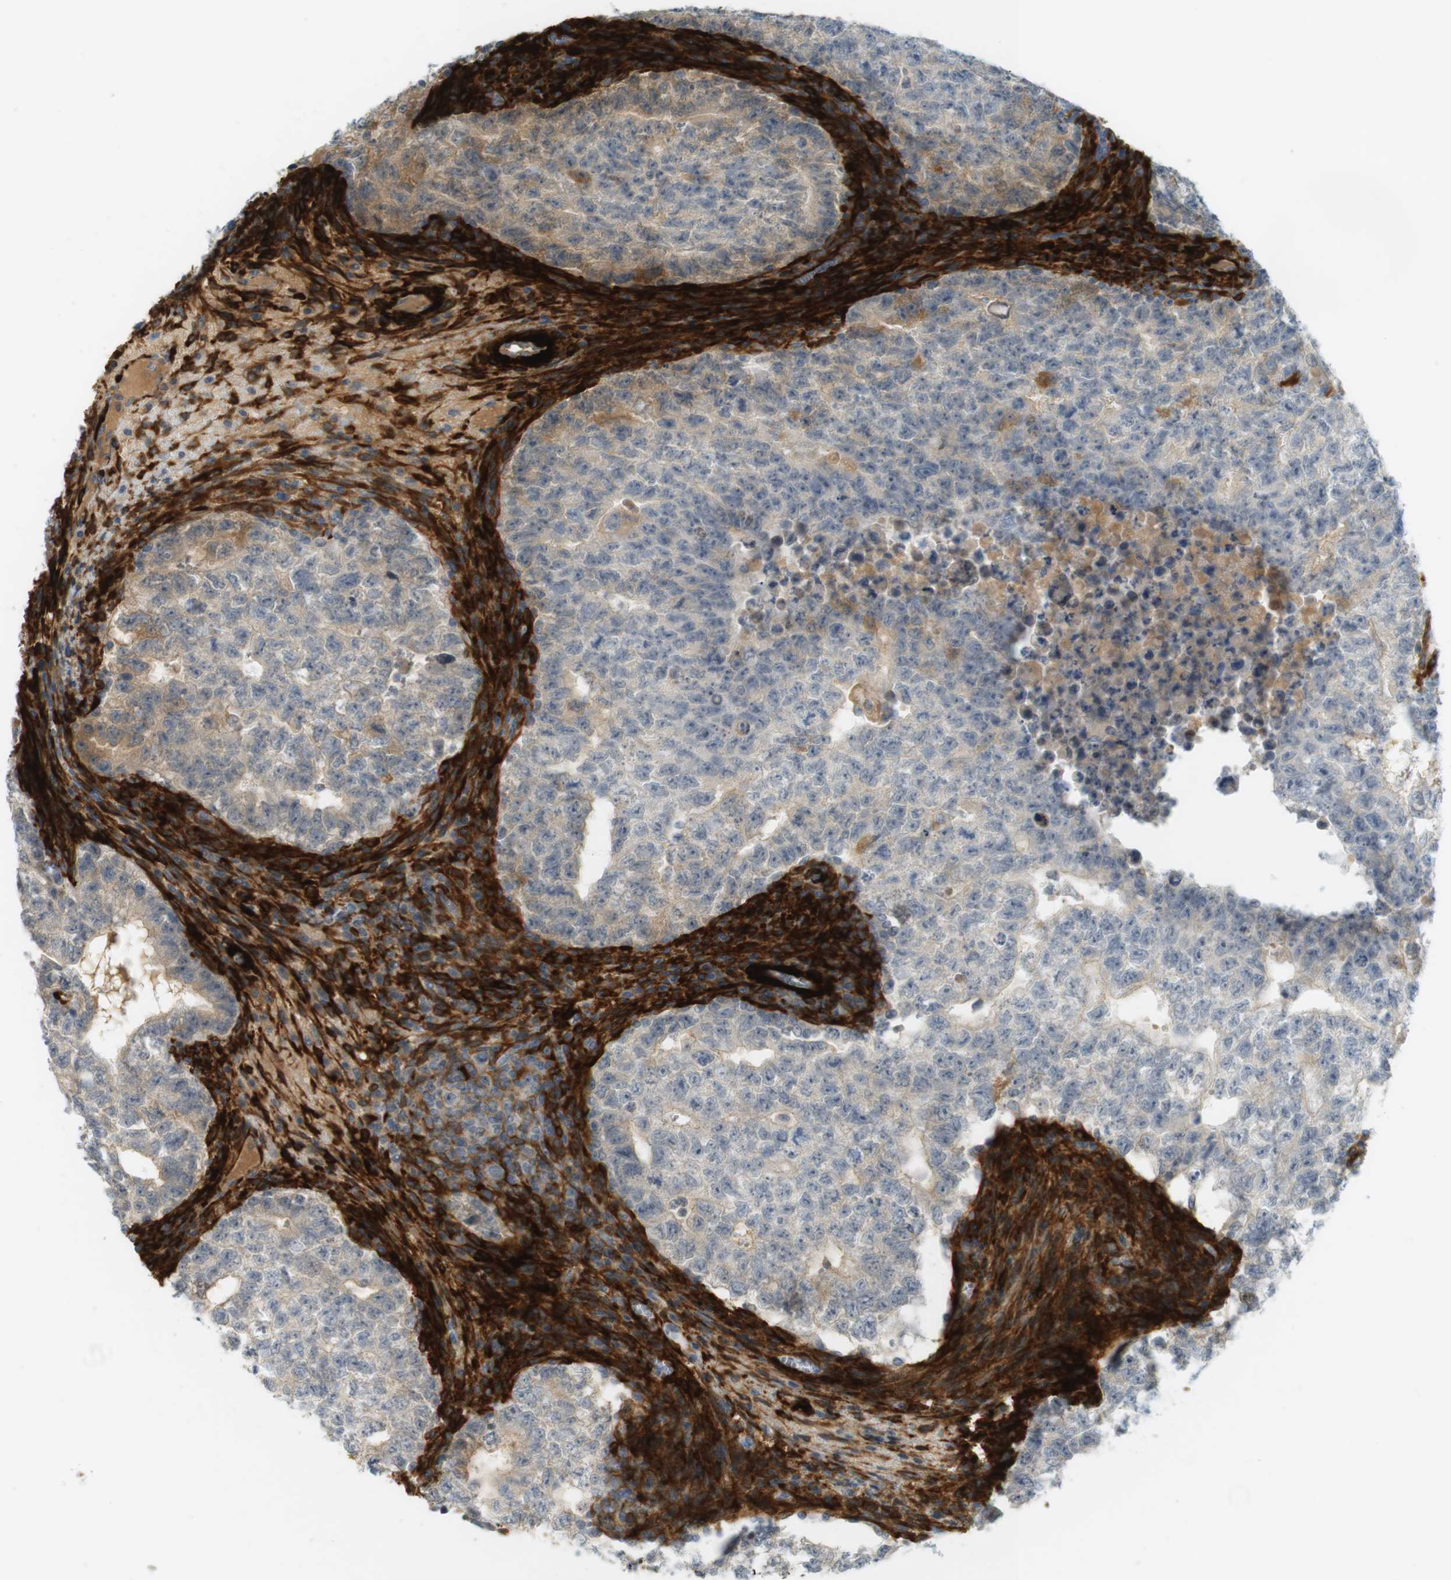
{"staining": {"intensity": "moderate", "quantity": "<25%", "location": "cytoplasmic/membranous"}, "tissue": "testis cancer", "cell_type": "Tumor cells", "image_type": "cancer", "snomed": [{"axis": "morphology", "description": "Seminoma, NOS"}, {"axis": "morphology", "description": "Carcinoma, Embryonal, NOS"}, {"axis": "topography", "description": "Testis"}], "caption": "Tumor cells display low levels of moderate cytoplasmic/membranous expression in about <25% of cells in seminoma (testis).", "gene": "PDE3A", "patient": {"sex": "male", "age": 38}}